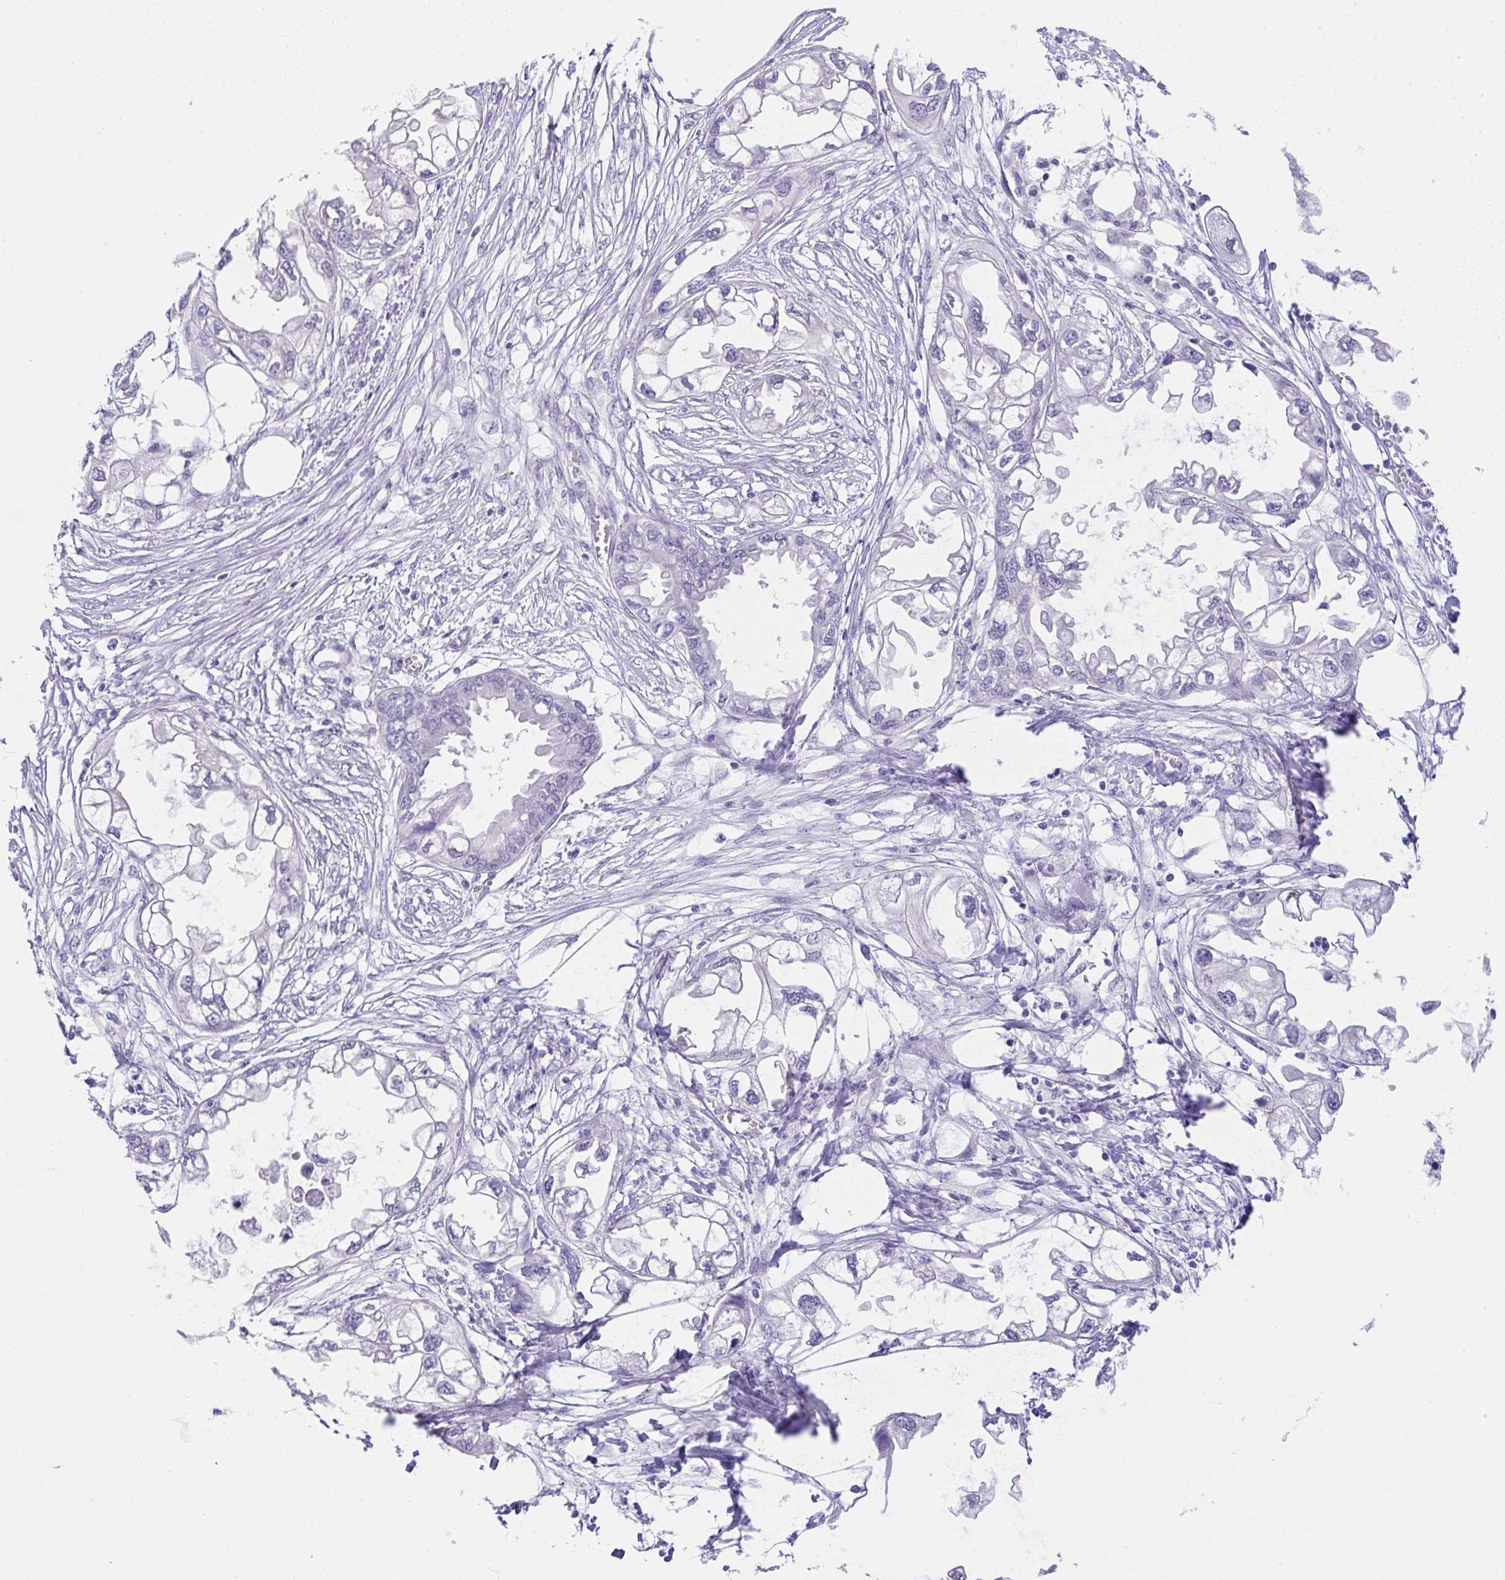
{"staining": {"intensity": "negative", "quantity": "none", "location": "none"}, "tissue": "endometrial cancer", "cell_type": "Tumor cells", "image_type": "cancer", "snomed": [{"axis": "morphology", "description": "Adenocarcinoma, NOS"}, {"axis": "morphology", "description": "Adenocarcinoma, metastatic, NOS"}, {"axis": "topography", "description": "Adipose tissue"}, {"axis": "topography", "description": "Endometrium"}], "caption": "An immunohistochemistry (IHC) micrograph of endometrial metastatic adenocarcinoma is shown. There is no staining in tumor cells of endometrial metastatic adenocarcinoma.", "gene": "CGNL1", "patient": {"sex": "female", "age": 67}}